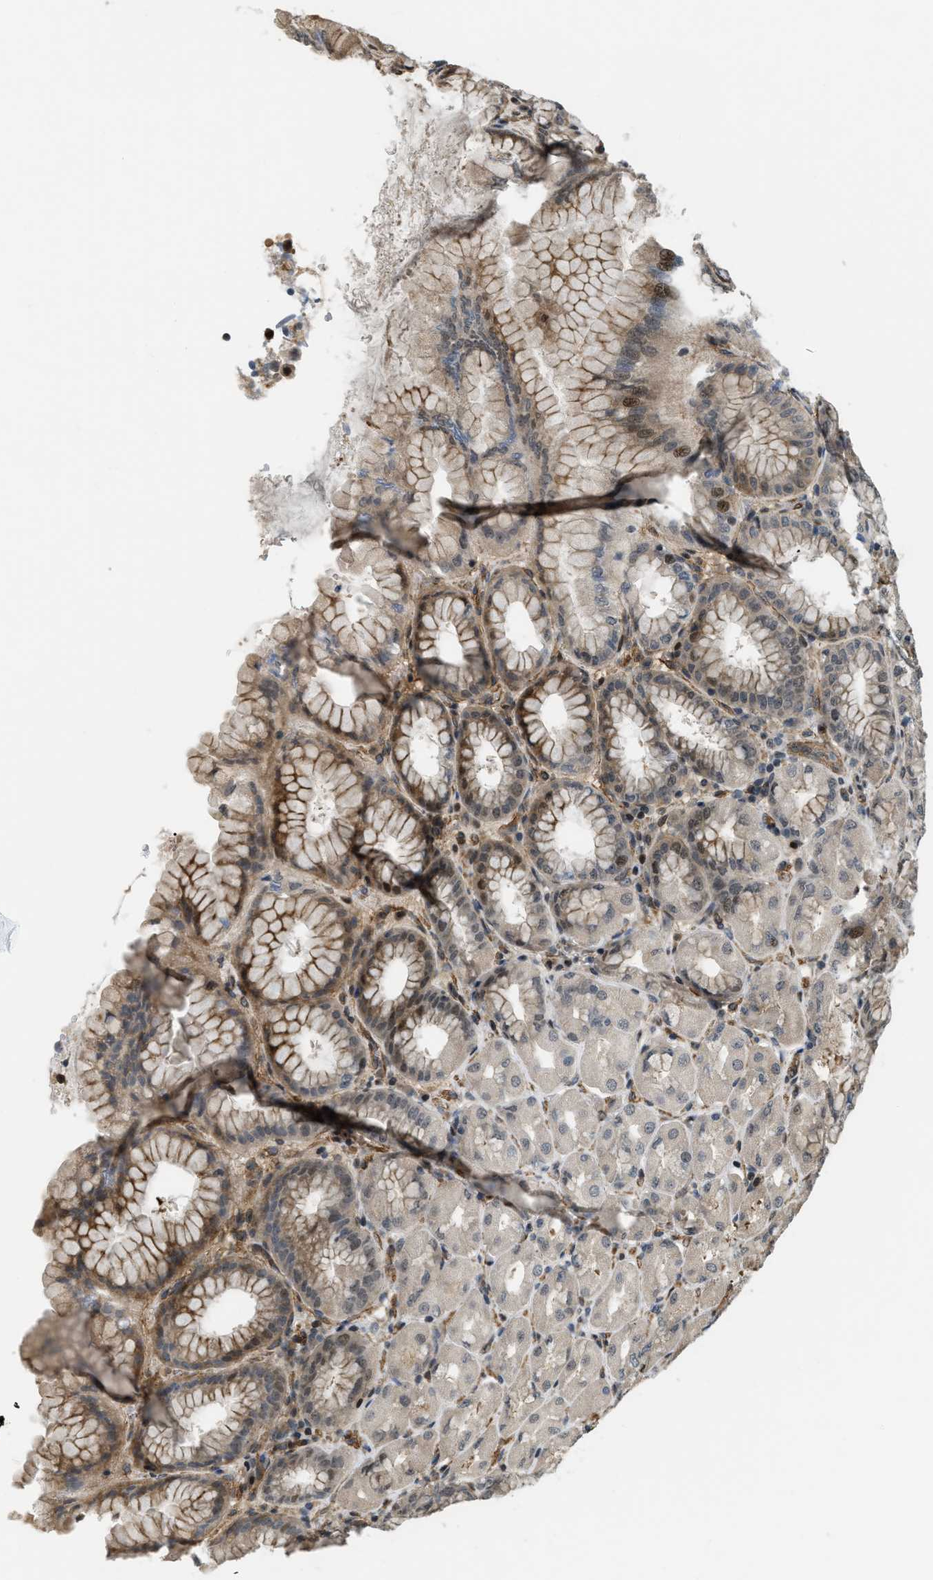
{"staining": {"intensity": "moderate", "quantity": "25%-75%", "location": "cytoplasmic/membranous,nuclear"}, "tissue": "stomach", "cell_type": "Glandular cells", "image_type": "normal", "snomed": [{"axis": "morphology", "description": "Normal tissue, NOS"}, {"axis": "topography", "description": "Stomach, upper"}], "caption": "The micrograph demonstrates staining of normal stomach, revealing moderate cytoplasmic/membranous,nuclear protein positivity (brown color) within glandular cells.", "gene": "LTA4H", "patient": {"sex": "female", "age": 56}}